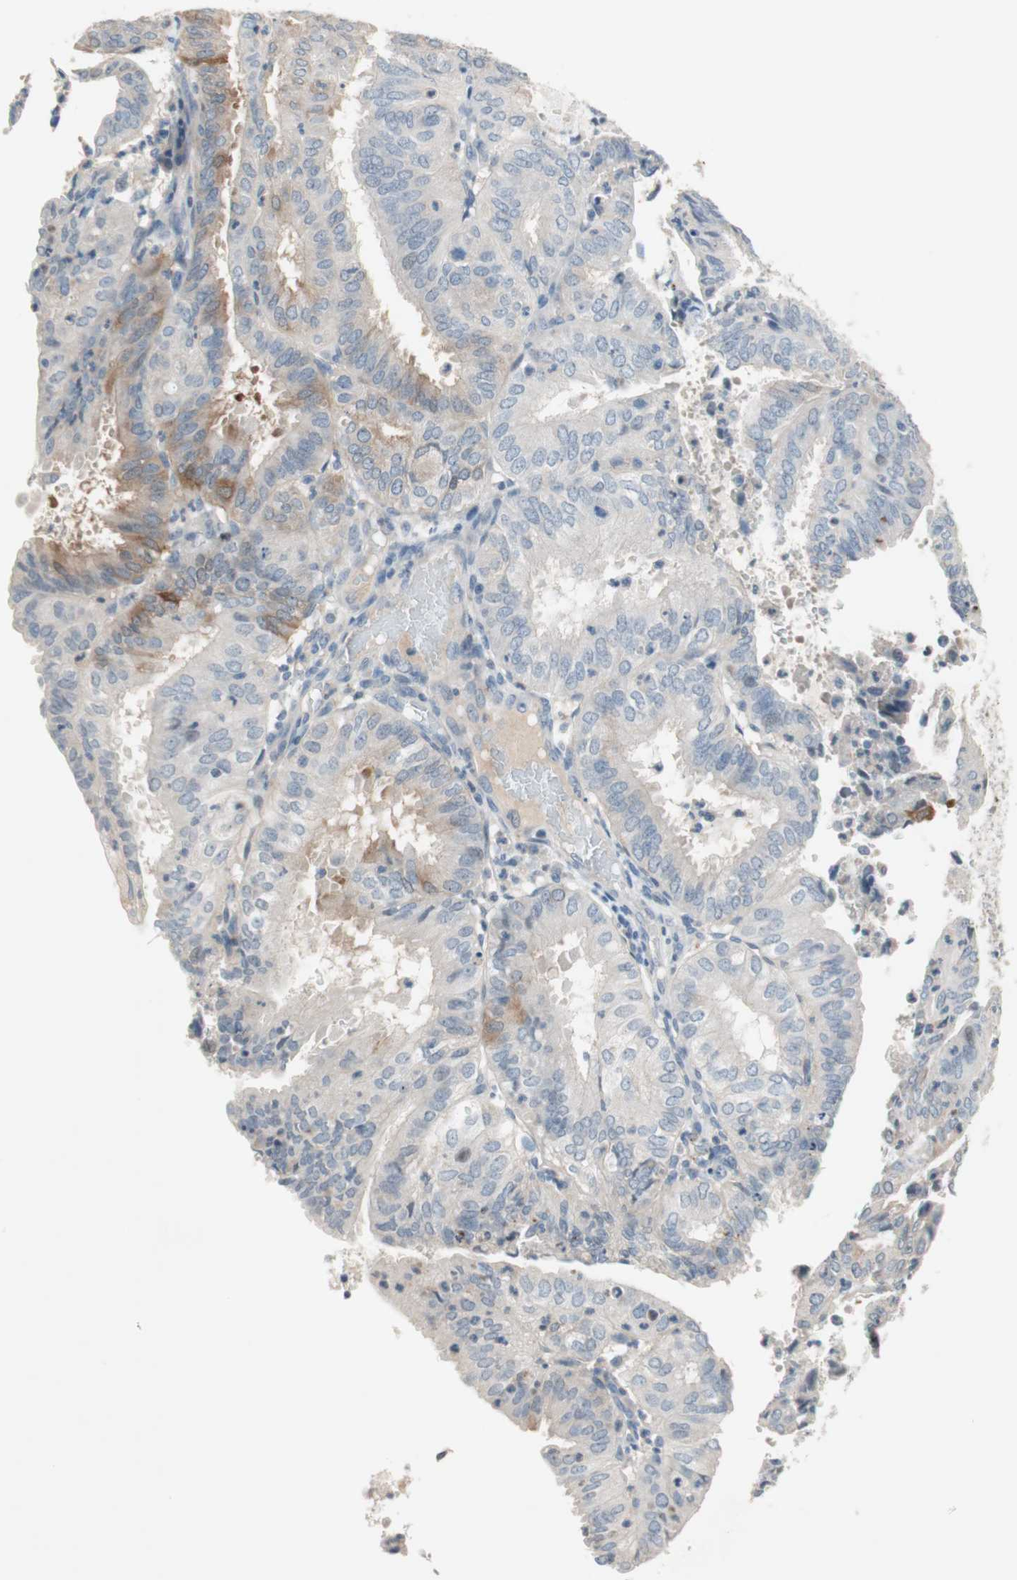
{"staining": {"intensity": "moderate", "quantity": "<25%", "location": "cytoplasmic/membranous"}, "tissue": "endometrial cancer", "cell_type": "Tumor cells", "image_type": "cancer", "snomed": [{"axis": "morphology", "description": "Adenocarcinoma, NOS"}, {"axis": "topography", "description": "Uterus"}], "caption": "DAB (3,3'-diaminobenzidine) immunohistochemical staining of human adenocarcinoma (endometrial) exhibits moderate cytoplasmic/membranous protein positivity in about <25% of tumor cells. The staining was performed using DAB to visualize the protein expression in brown, while the nuclei were stained in blue with hematoxylin (Magnification: 20x).", "gene": "PDZK1", "patient": {"sex": "female", "age": 60}}